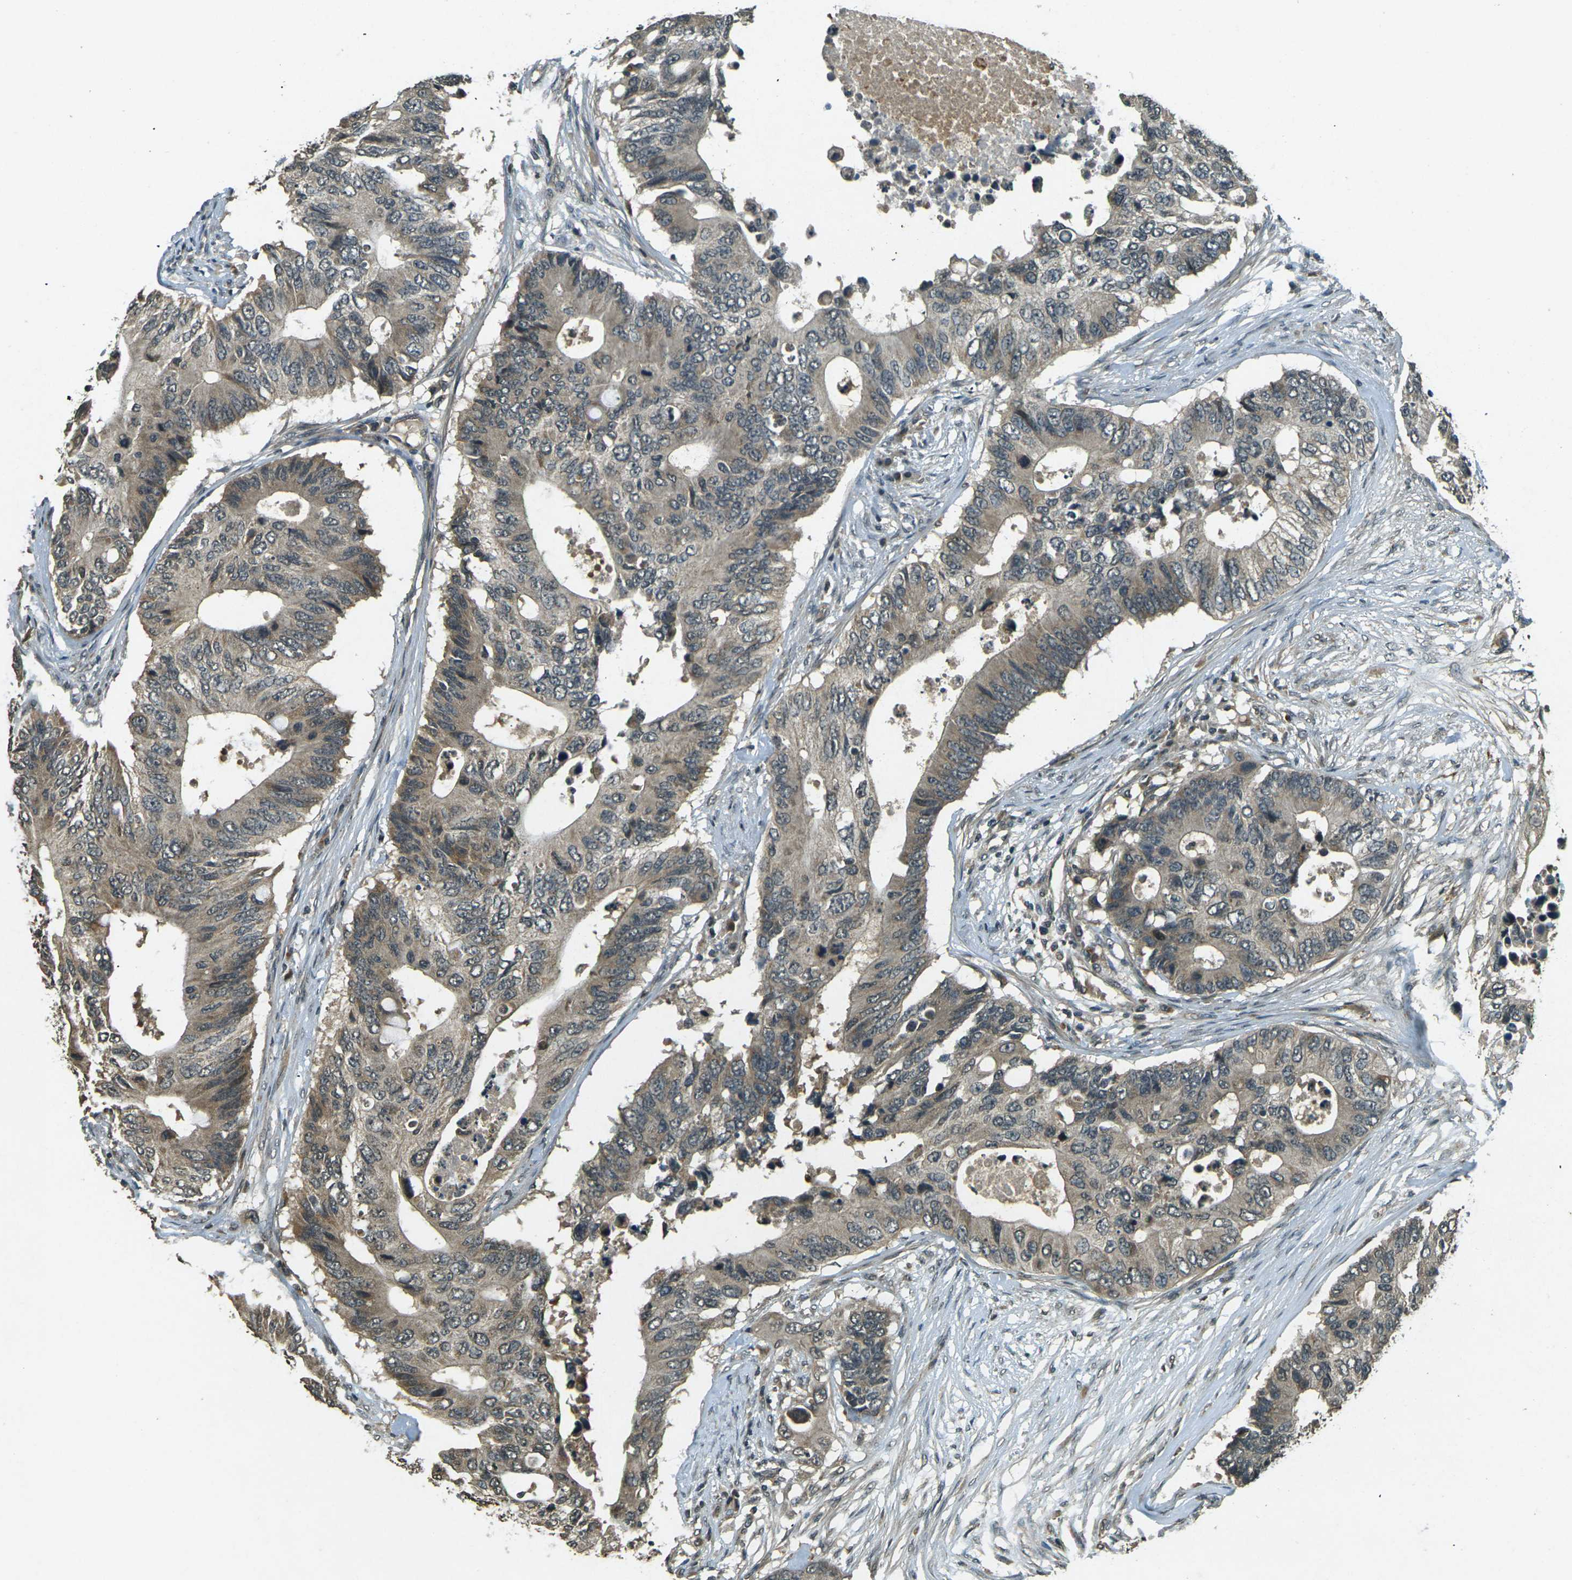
{"staining": {"intensity": "weak", "quantity": ">75%", "location": "cytoplasmic/membranous"}, "tissue": "colorectal cancer", "cell_type": "Tumor cells", "image_type": "cancer", "snomed": [{"axis": "morphology", "description": "Adenocarcinoma, NOS"}, {"axis": "topography", "description": "Colon"}], "caption": "Immunohistochemical staining of human colorectal adenocarcinoma reveals weak cytoplasmic/membranous protein positivity in approximately >75% of tumor cells. (DAB IHC, brown staining for protein, blue staining for nuclei).", "gene": "PDE2A", "patient": {"sex": "male", "age": 71}}